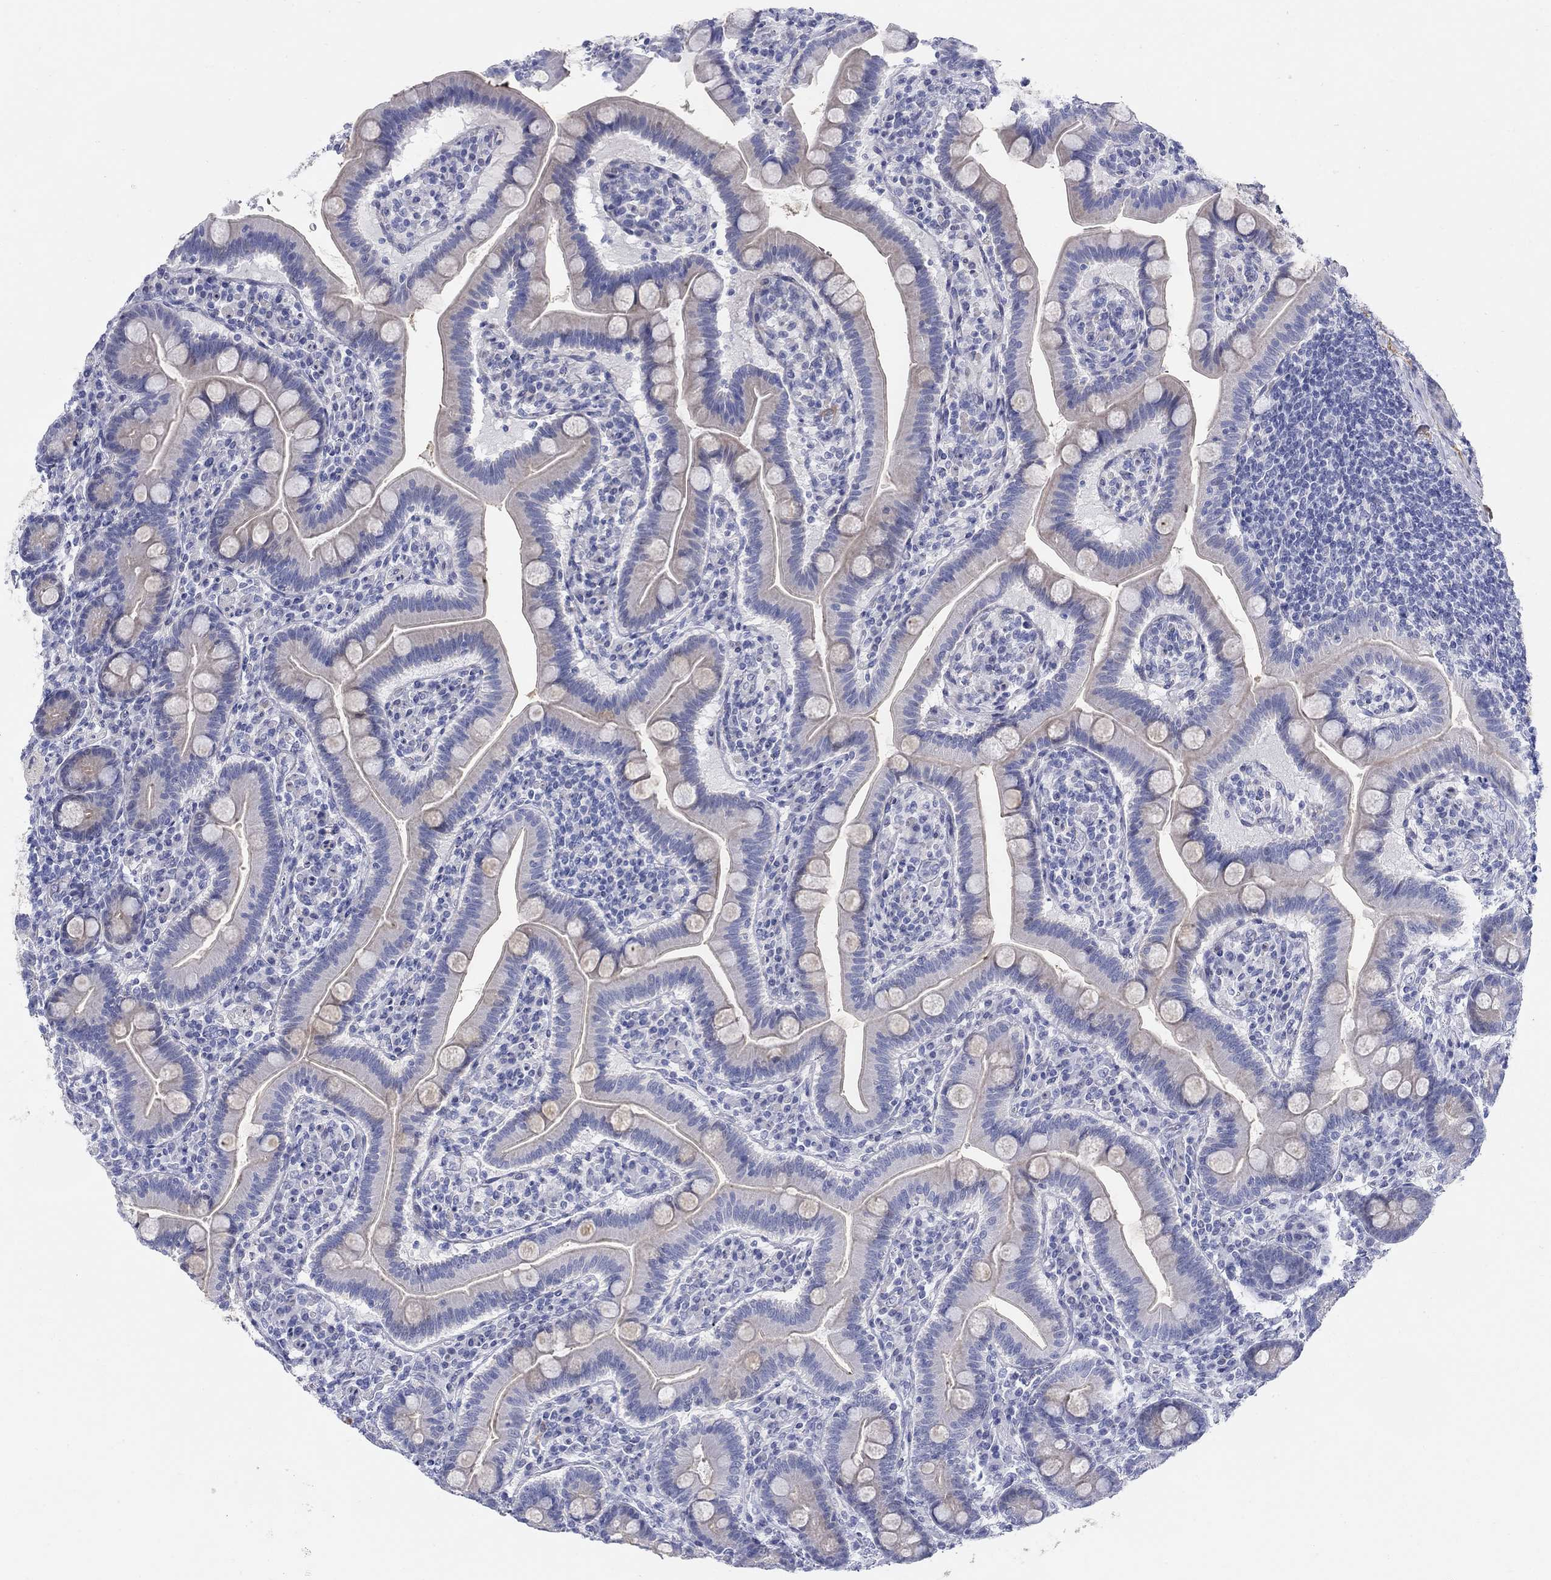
{"staining": {"intensity": "negative", "quantity": "none", "location": "none"}, "tissue": "small intestine", "cell_type": "Glandular cells", "image_type": "normal", "snomed": [{"axis": "morphology", "description": "Normal tissue, NOS"}, {"axis": "topography", "description": "Small intestine"}], "caption": "This histopathology image is of benign small intestine stained with IHC to label a protein in brown with the nuclei are counter-stained blue. There is no staining in glandular cells. Nuclei are stained in blue.", "gene": "HEATR4", "patient": {"sex": "male", "age": 66}}